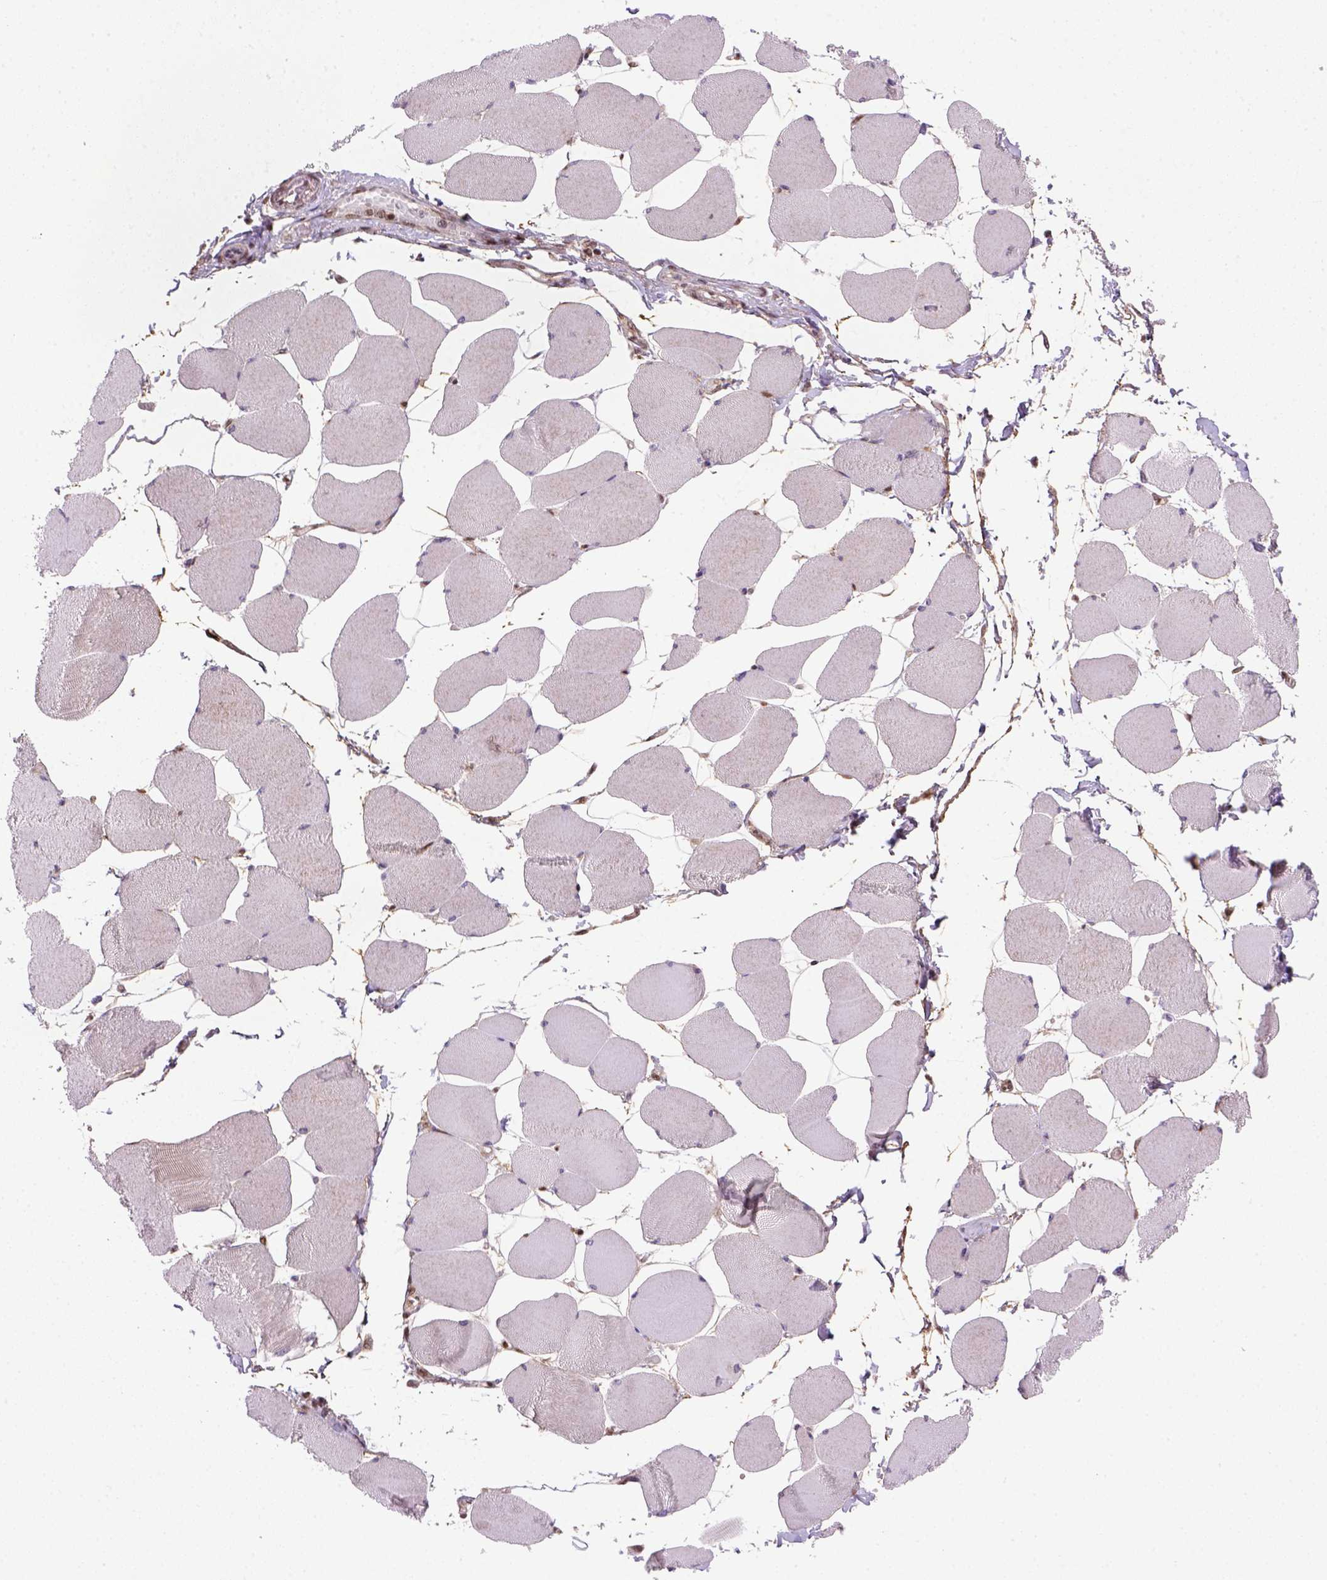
{"staining": {"intensity": "strong", "quantity": "25%-75%", "location": "nuclear"}, "tissue": "skeletal muscle", "cell_type": "Myocytes", "image_type": "normal", "snomed": [{"axis": "morphology", "description": "Normal tissue, NOS"}, {"axis": "topography", "description": "Skeletal muscle"}], "caption": "Brown immunohistochemical staining in benign skeletal muscle shows strong nuclear positivity in about 25%-75% of myocytes.", "gene": "MGMT", "patient": {"sex": "female", "age": 75}}